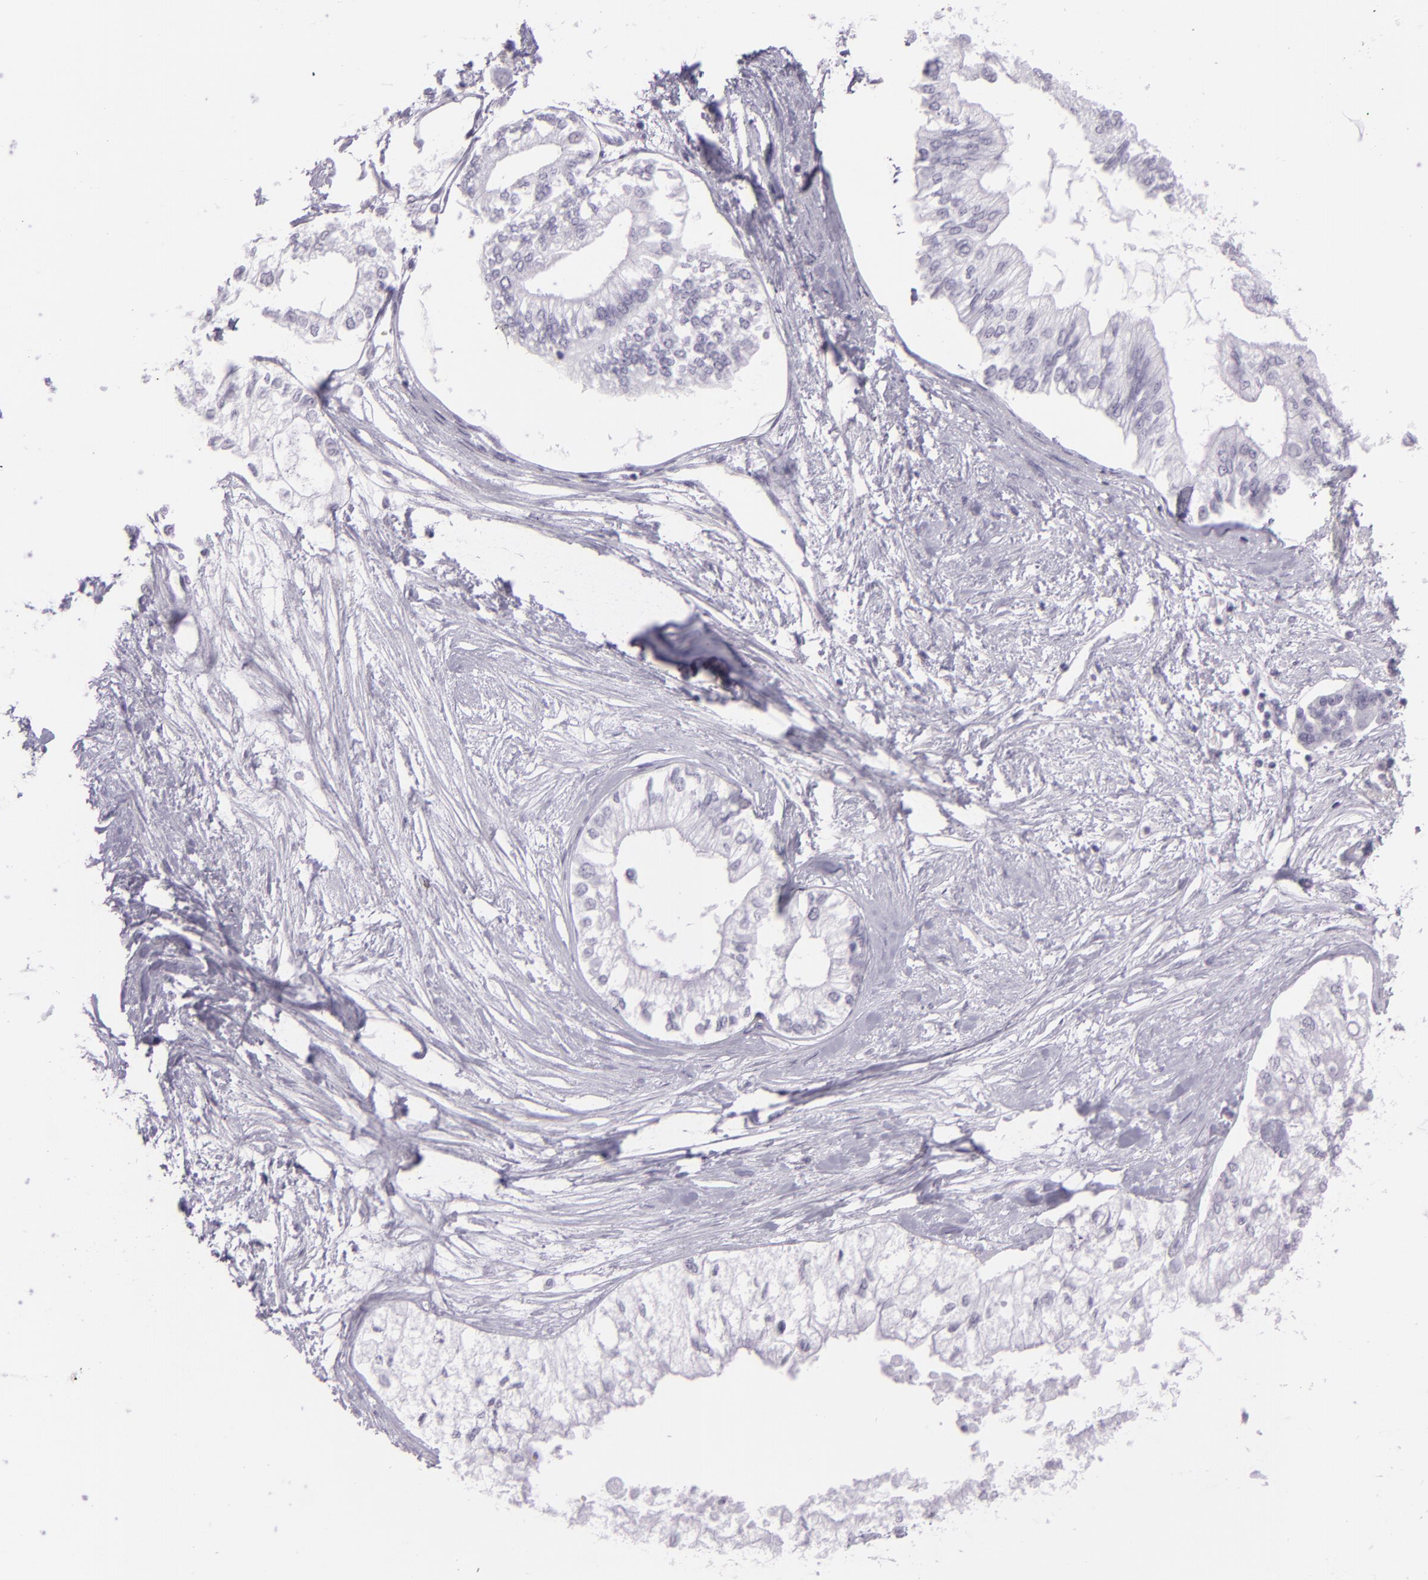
{"staining": {"intensity": "negative", "quantity": "none", "location": "none"}, "tissue": "pancreatic cancer", "cell_type": "Tumor cells", "image_type": "cancer", "snomed": [{"axis": "morphology", "description": "Adenocarcinoma, NOS"}, {"axis": "topography", "description": "Pancreas"}], "caption": "An immunohistochemistry image of adenocarcinoma (pancreatic) is shown. There is no staining in tumor cells of adenocarcinoma (pancreatic). The staining was performed using DAB (3,3'-diaminobenzidine) to visualize the protein expression in brown, while the nuclei were stained in blue with hematoxylin (Magnification: 20x).", "gene": "MUC6", "patient": {"sex": "male", "age": 79}}